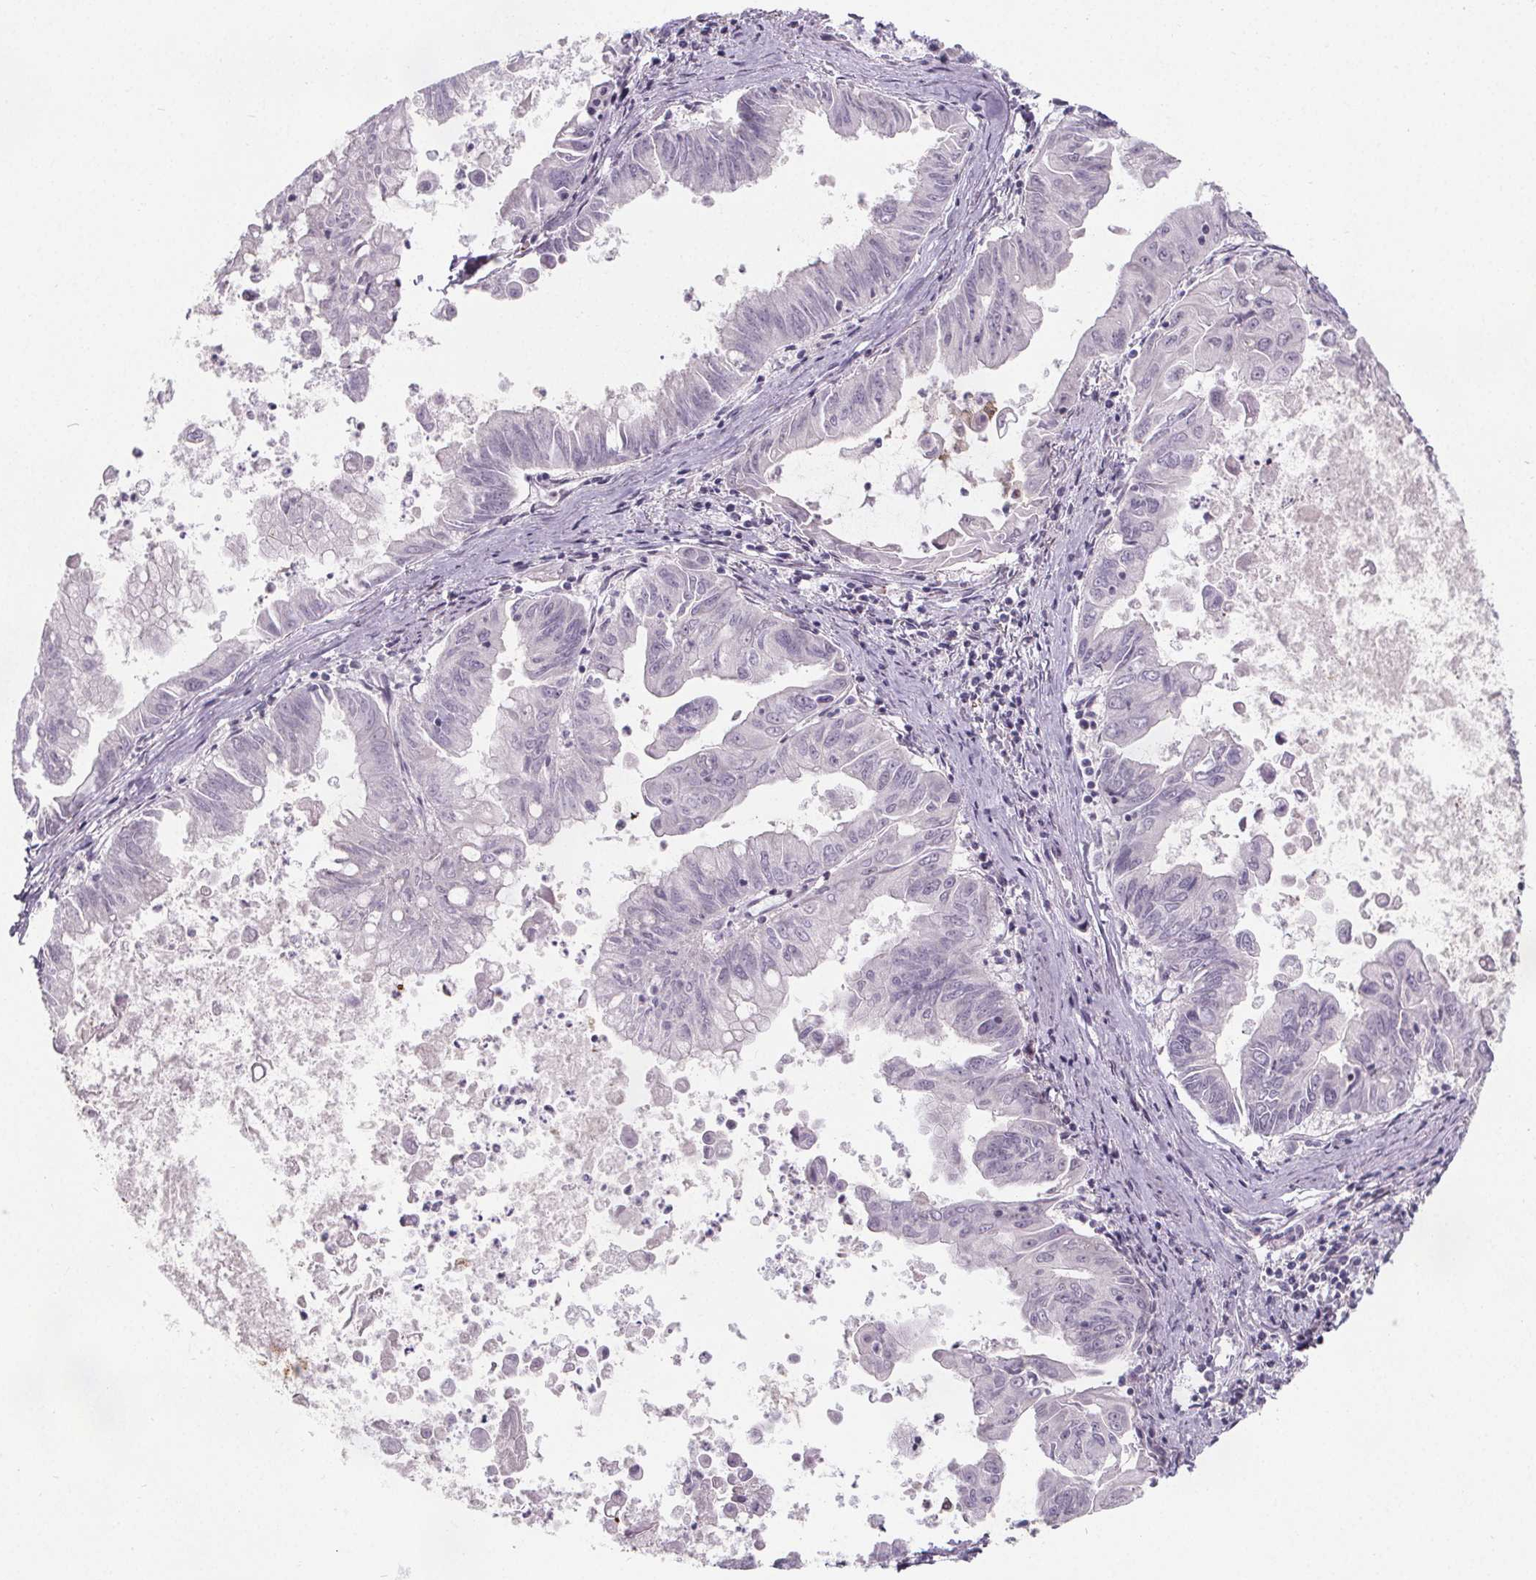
{"staining": {"intensity": "negative", "quantity": "none", "location": "none"}, "tissue": "stomach cancer", "cell_type": "Tumor cells", "image_type": "cancer", "snomed": [{"axis": "morphology", "description": "Adenocarcinoma, NOS"}, {"axis": "topography", "description": "Stomach, upper"}], "caption": "An IHC histopathology image of stomach adenocarcinoma is shown. There is no staining in tumor cells of stomach adenocarcinoma.", "gene": "ZNF572", "patient": {"sex": "male", "age": 80}}